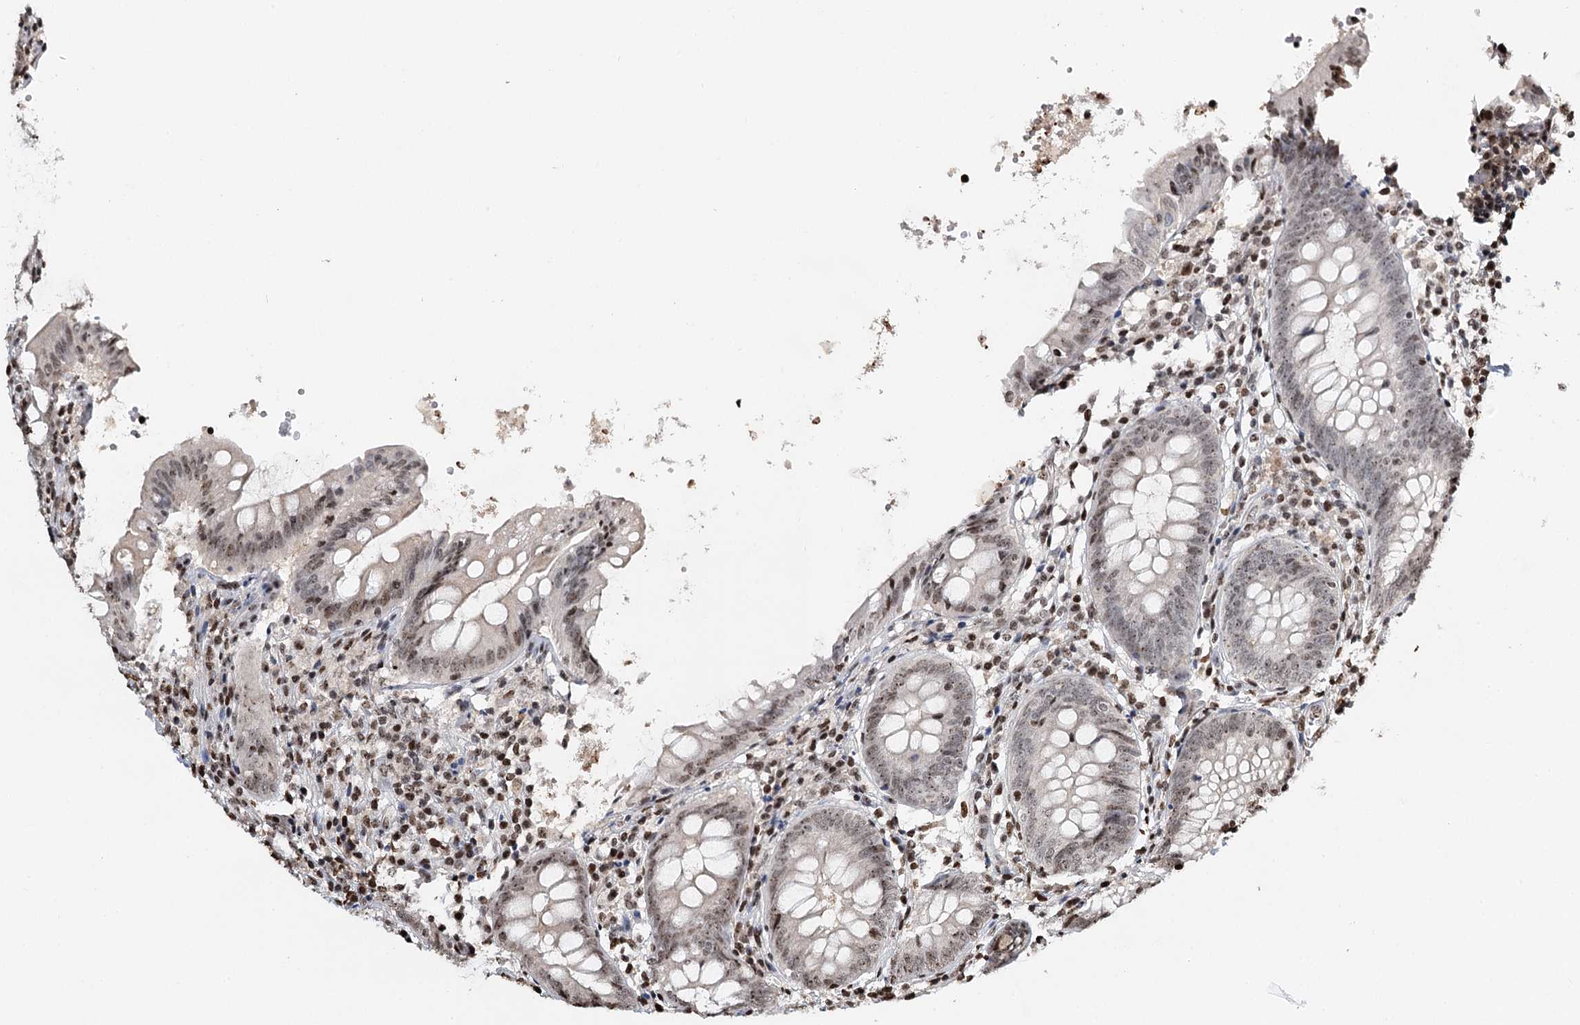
{"staining": {"intensity": "moderate", "quantity": "<25%", "location": "nuclear"}, "tissue": "appendix", "cell_type": "Glandular cells", "image_type": "normal", "snomed": [{"axis": "morphology", "description": "Normal tissue, NOS"}, {"axis": "topography", "description": "Appendix"}], "caption": "Immunohistochemical staining of normal appendix demonstrates moderate nuclear protein staining in approximately <25% of glandular cells. The staining was performed using DAB to visualize the protein expression in brown, while the nuclei were stained in blue with hematoxylin (Magnification: 20x).", "gene": "RPS27A", "patient": {"sex": "female", "age": 54}}